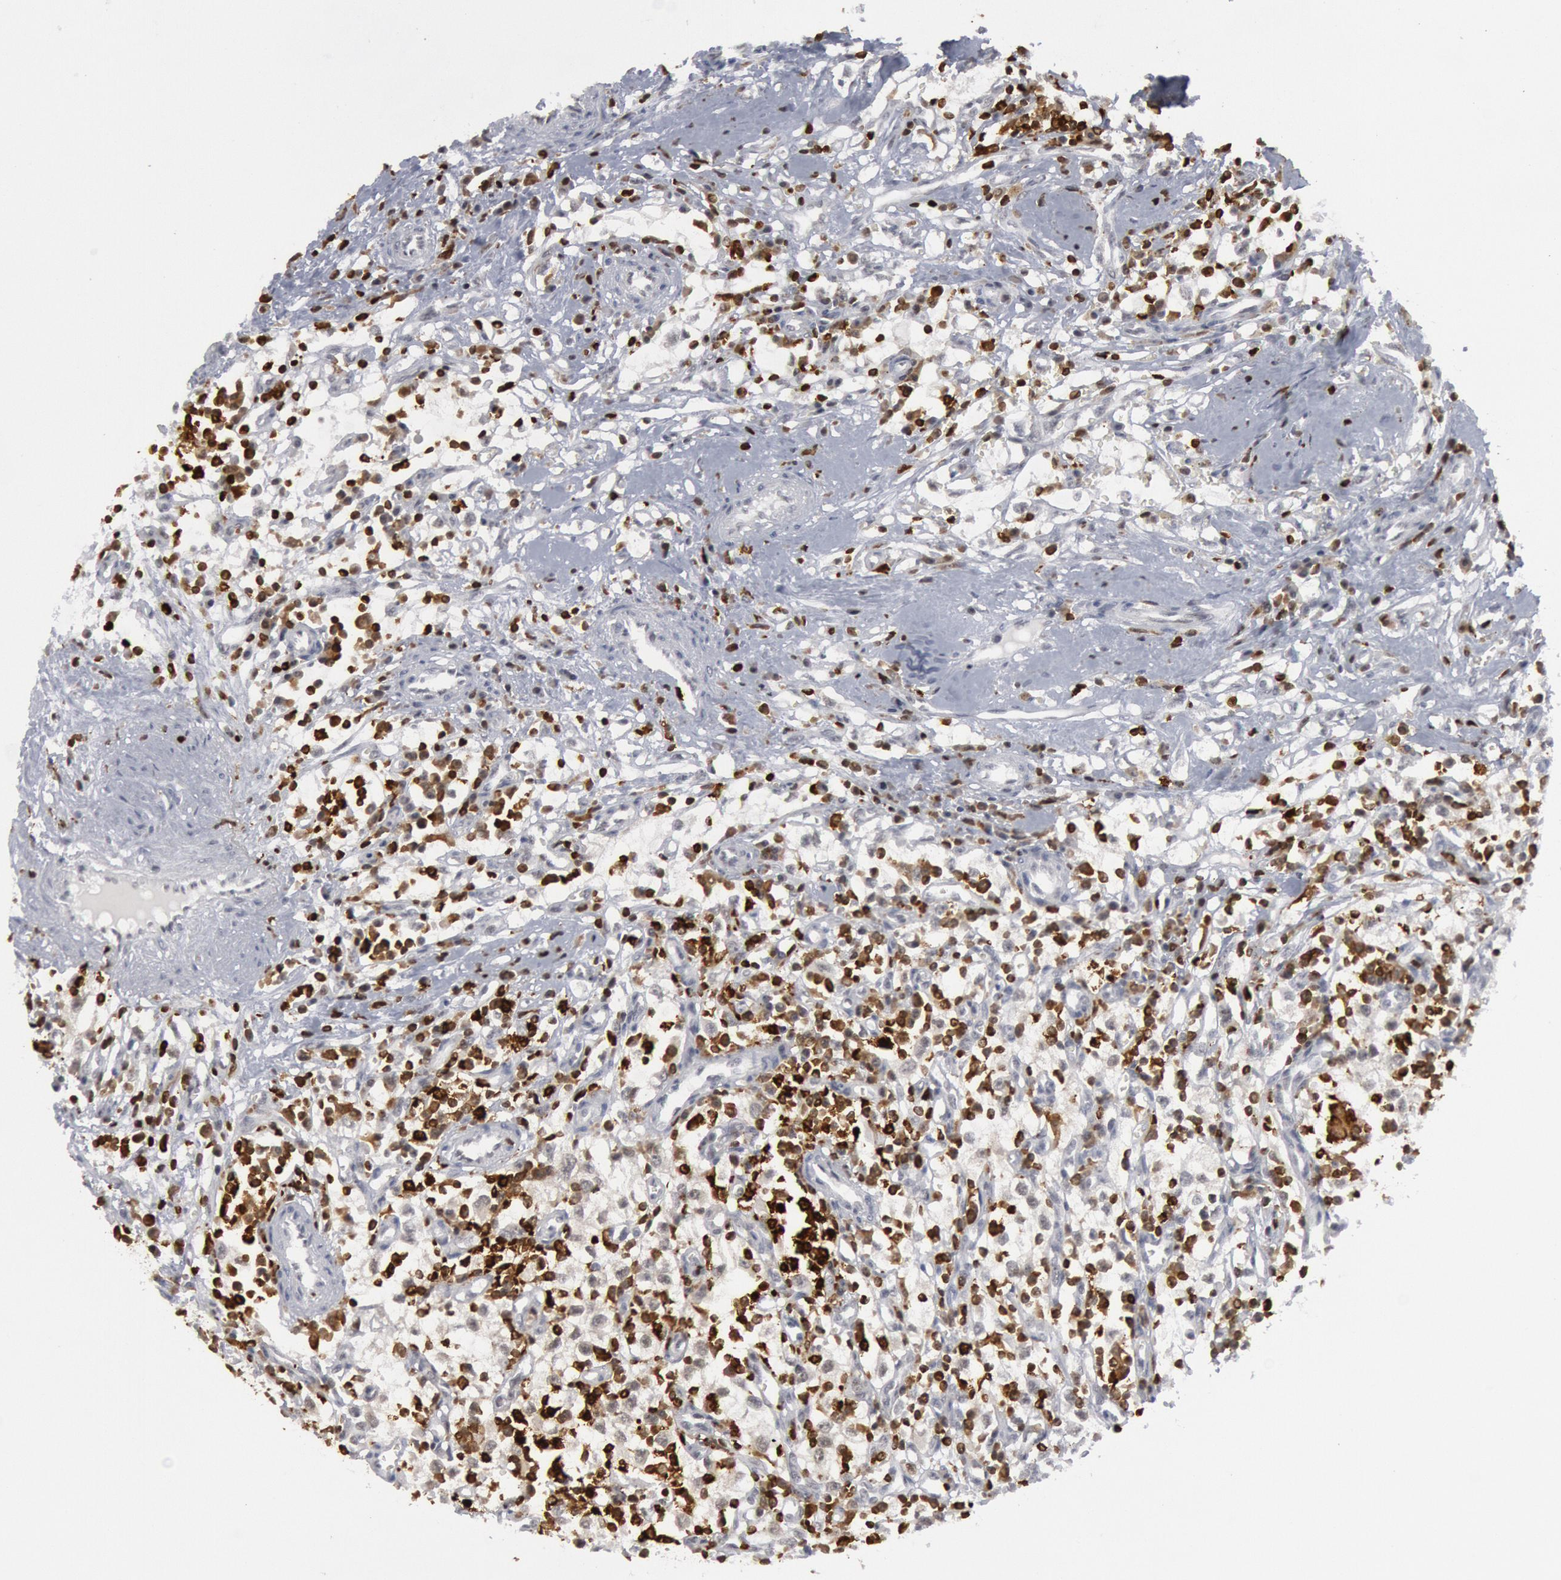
{"staining": {"intensity": "negative", "quantity": "none", "location": "none"}, "tissue": "renal cancer", "cell_type": "Tumor cells", "image_type": "cancer", "snomed": [{"axis": "morphology", "description": "Adenocarcinoma, NOS"}, {"axis": "topography", "description": "Kidney"}], "caption": "DAB (3,3'-diaminobenzidine) immunohistochemical staining of renal cancer (adenocarcinoma) exhibits no significant staining in tumor cells.", "gene": "PTPN6", "patient": {"sex": "male", "age": 82}}